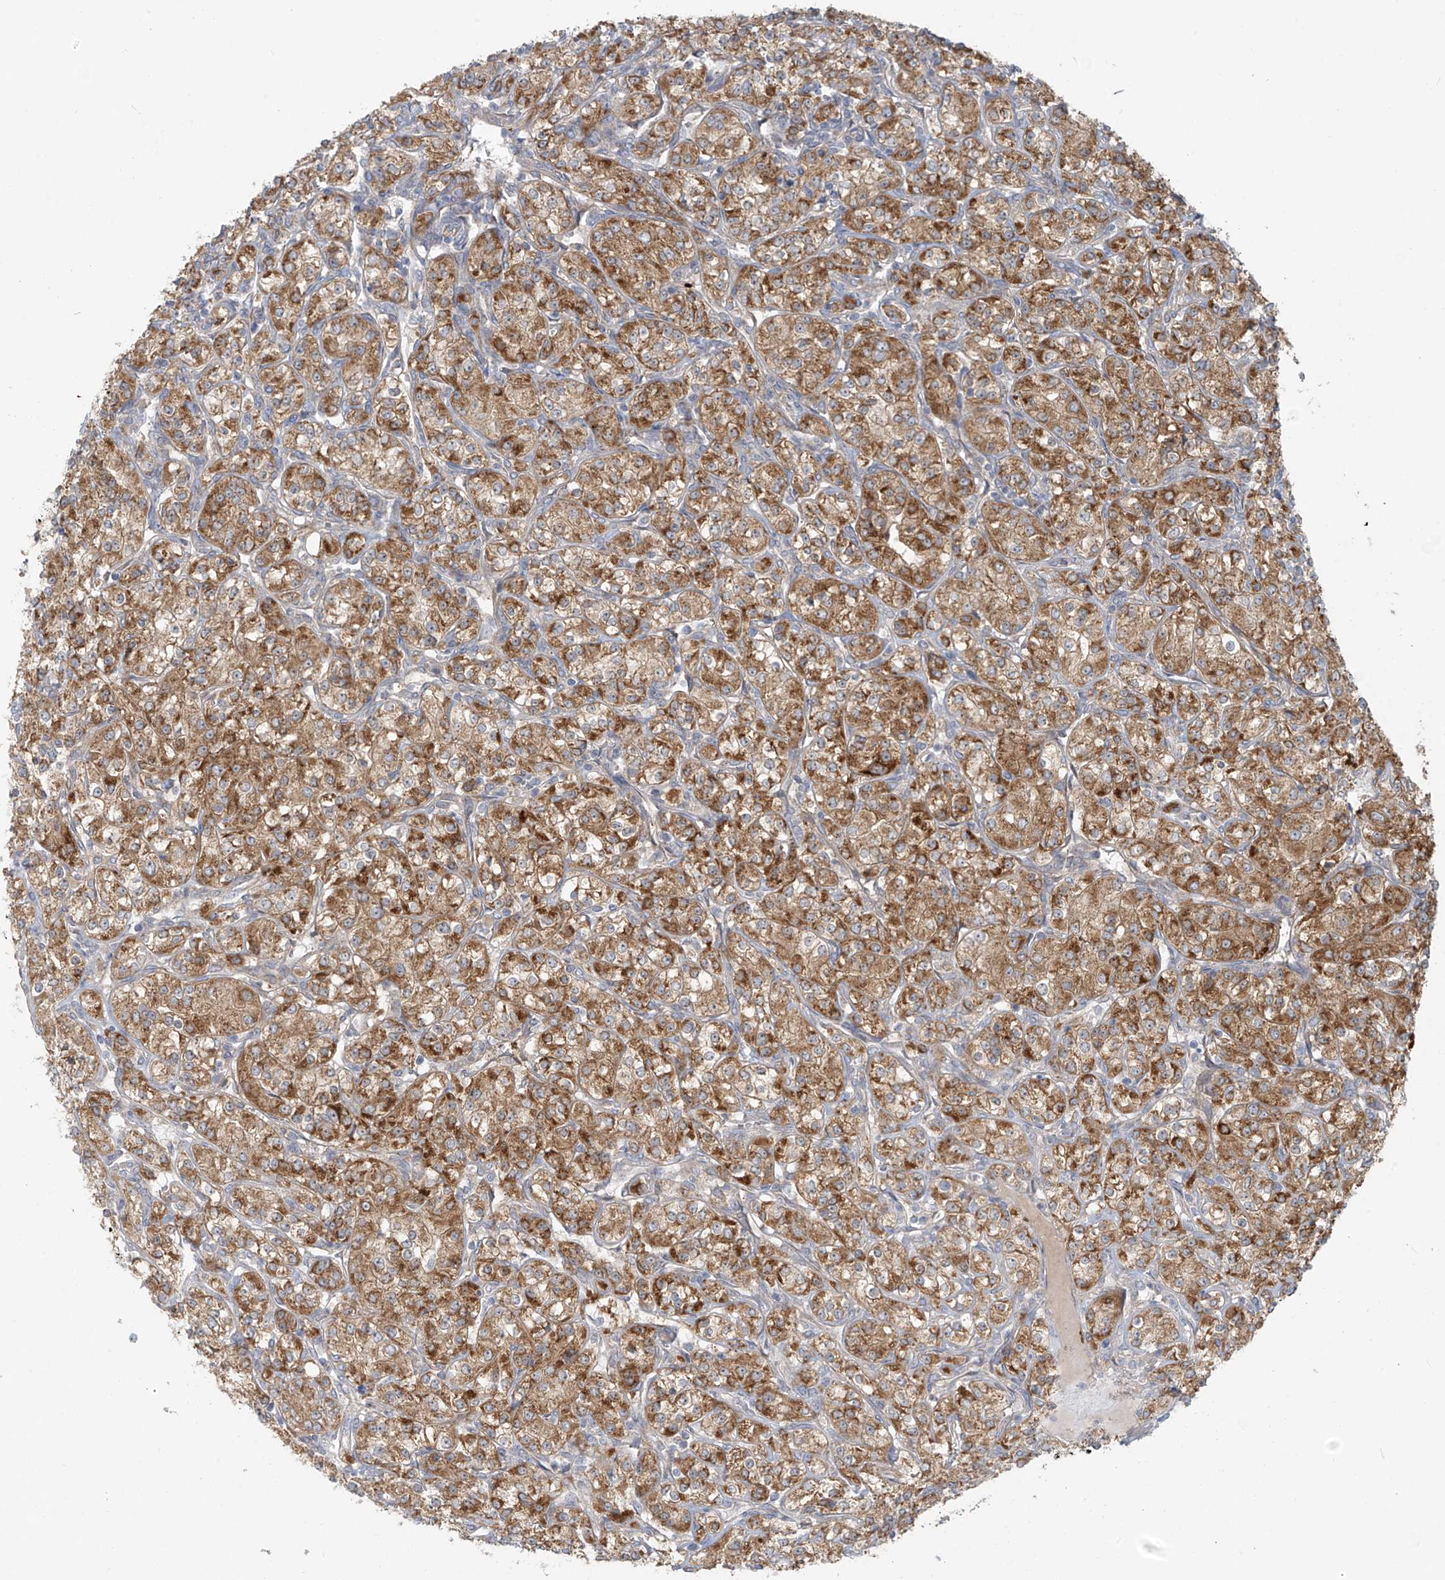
{"staining": {"intensity": "moderate", "quantity": ">75%", "location": "cytoplasmic/membranous"}, "tissue": "renal cancer", "cell_type": "Tumor cells", "image_type": "cancer", "snomed": [{"axis": "morphology", "description": "Adenocarcinoma, NOS"}, {"axis": "topography", "description": "Kidney"}], "caption": "A medium amount of moderate cytoplasmic/membranous staining is appreciated in approximately >75% of tumor cells in renal cancer (adenocarcinoma) tissue.", "gene": "LZTS3", "patient": {"sex": "male", "age": 77}}